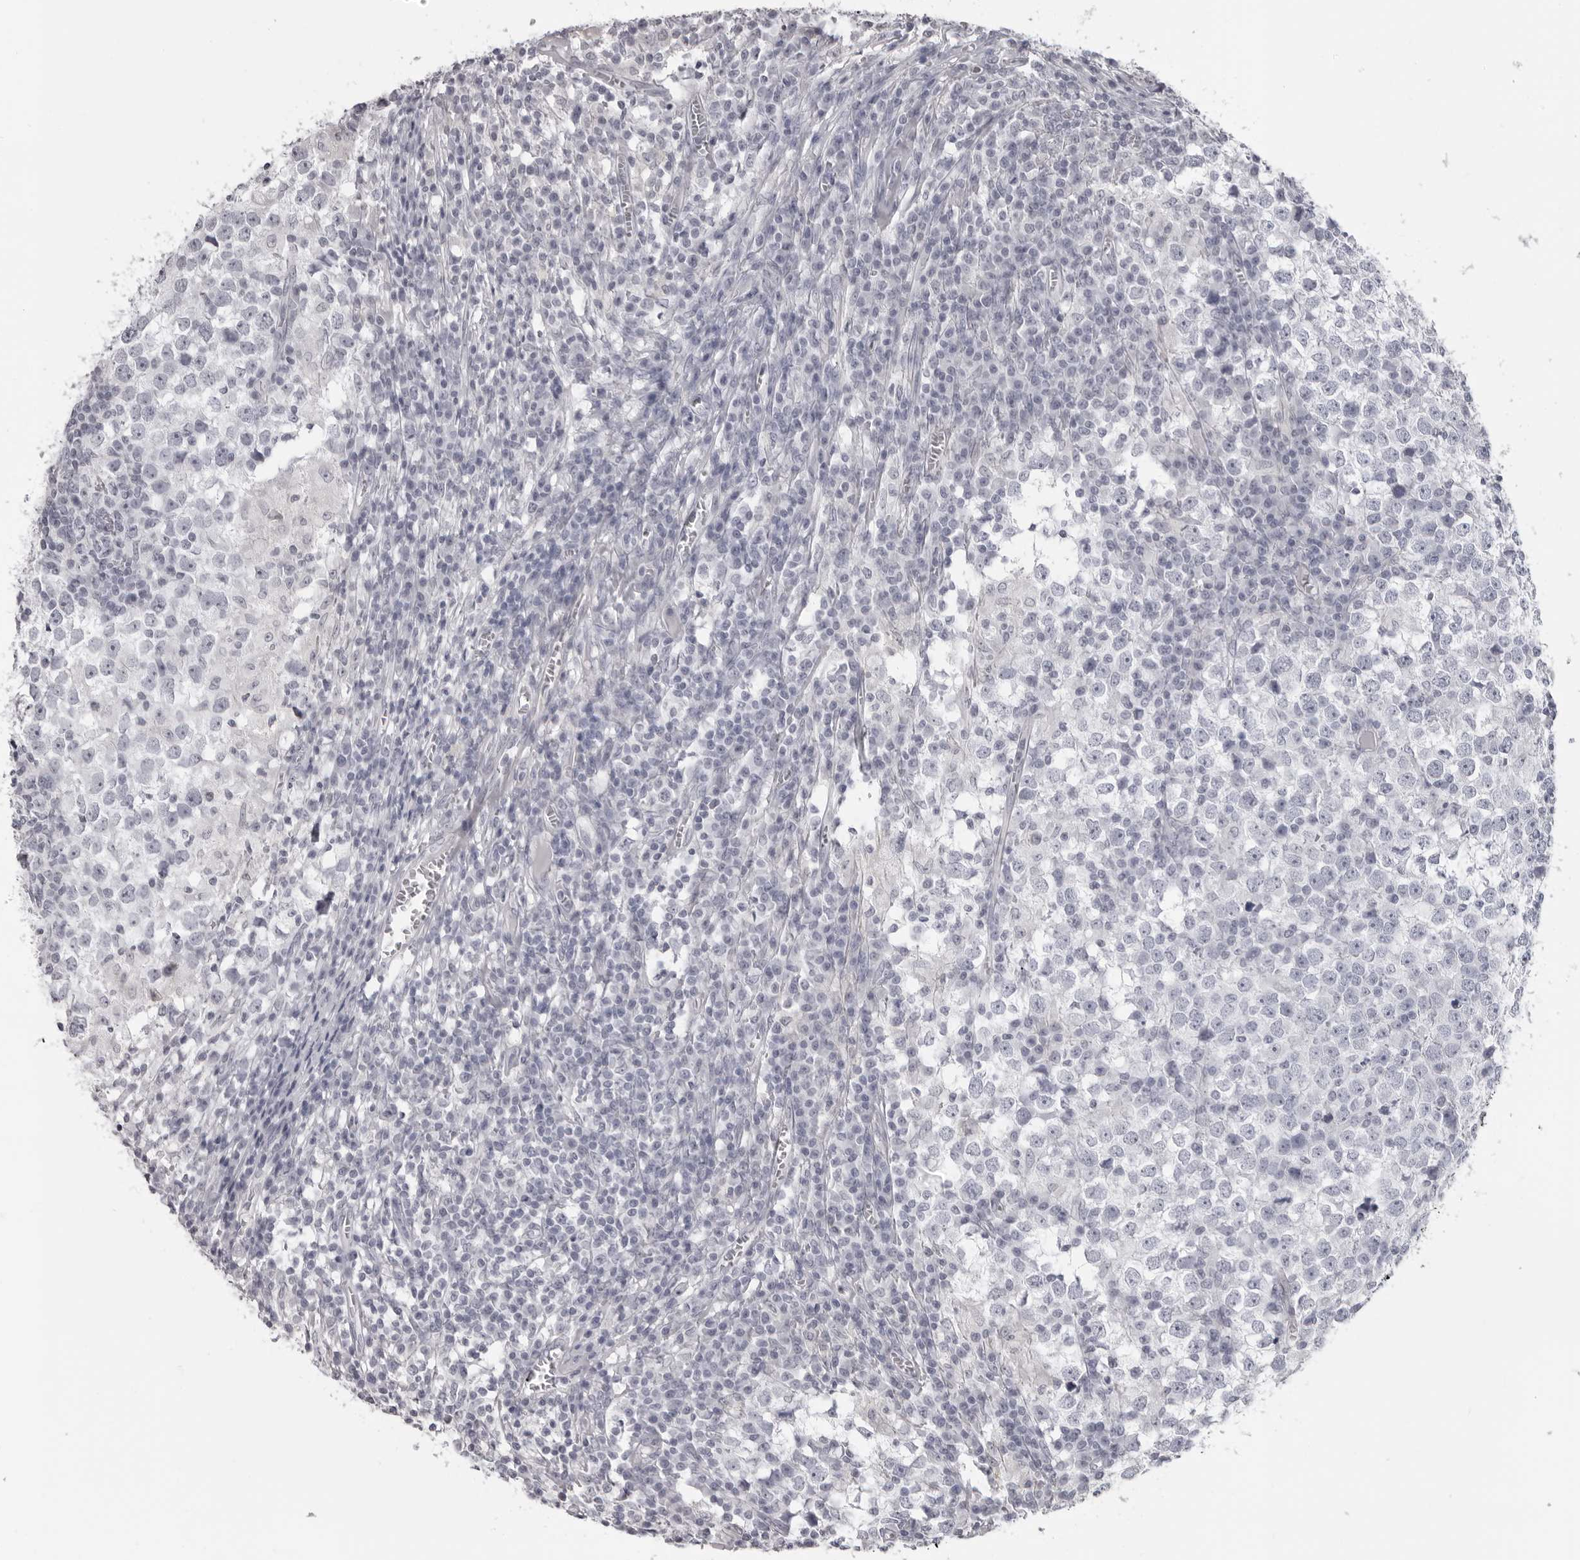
{"staining": {"intensity": "negative", "quantity": "none", "location": "none"}, "tissue": "testis cancer", "cell_type": "Tumor cells", "image_type": "cancer", "snomed": [{"axis": "morphology", "description": "Seminoma, NOS"}, {"axis": "topography", "description": "Testis"}], "caption": "Human seminoma (testis) stained for a protein using immunohistochemistry displays no expression in tumor cells.", "gene": "DNALI1", "patient": {"sex": "male", "age": 65}}